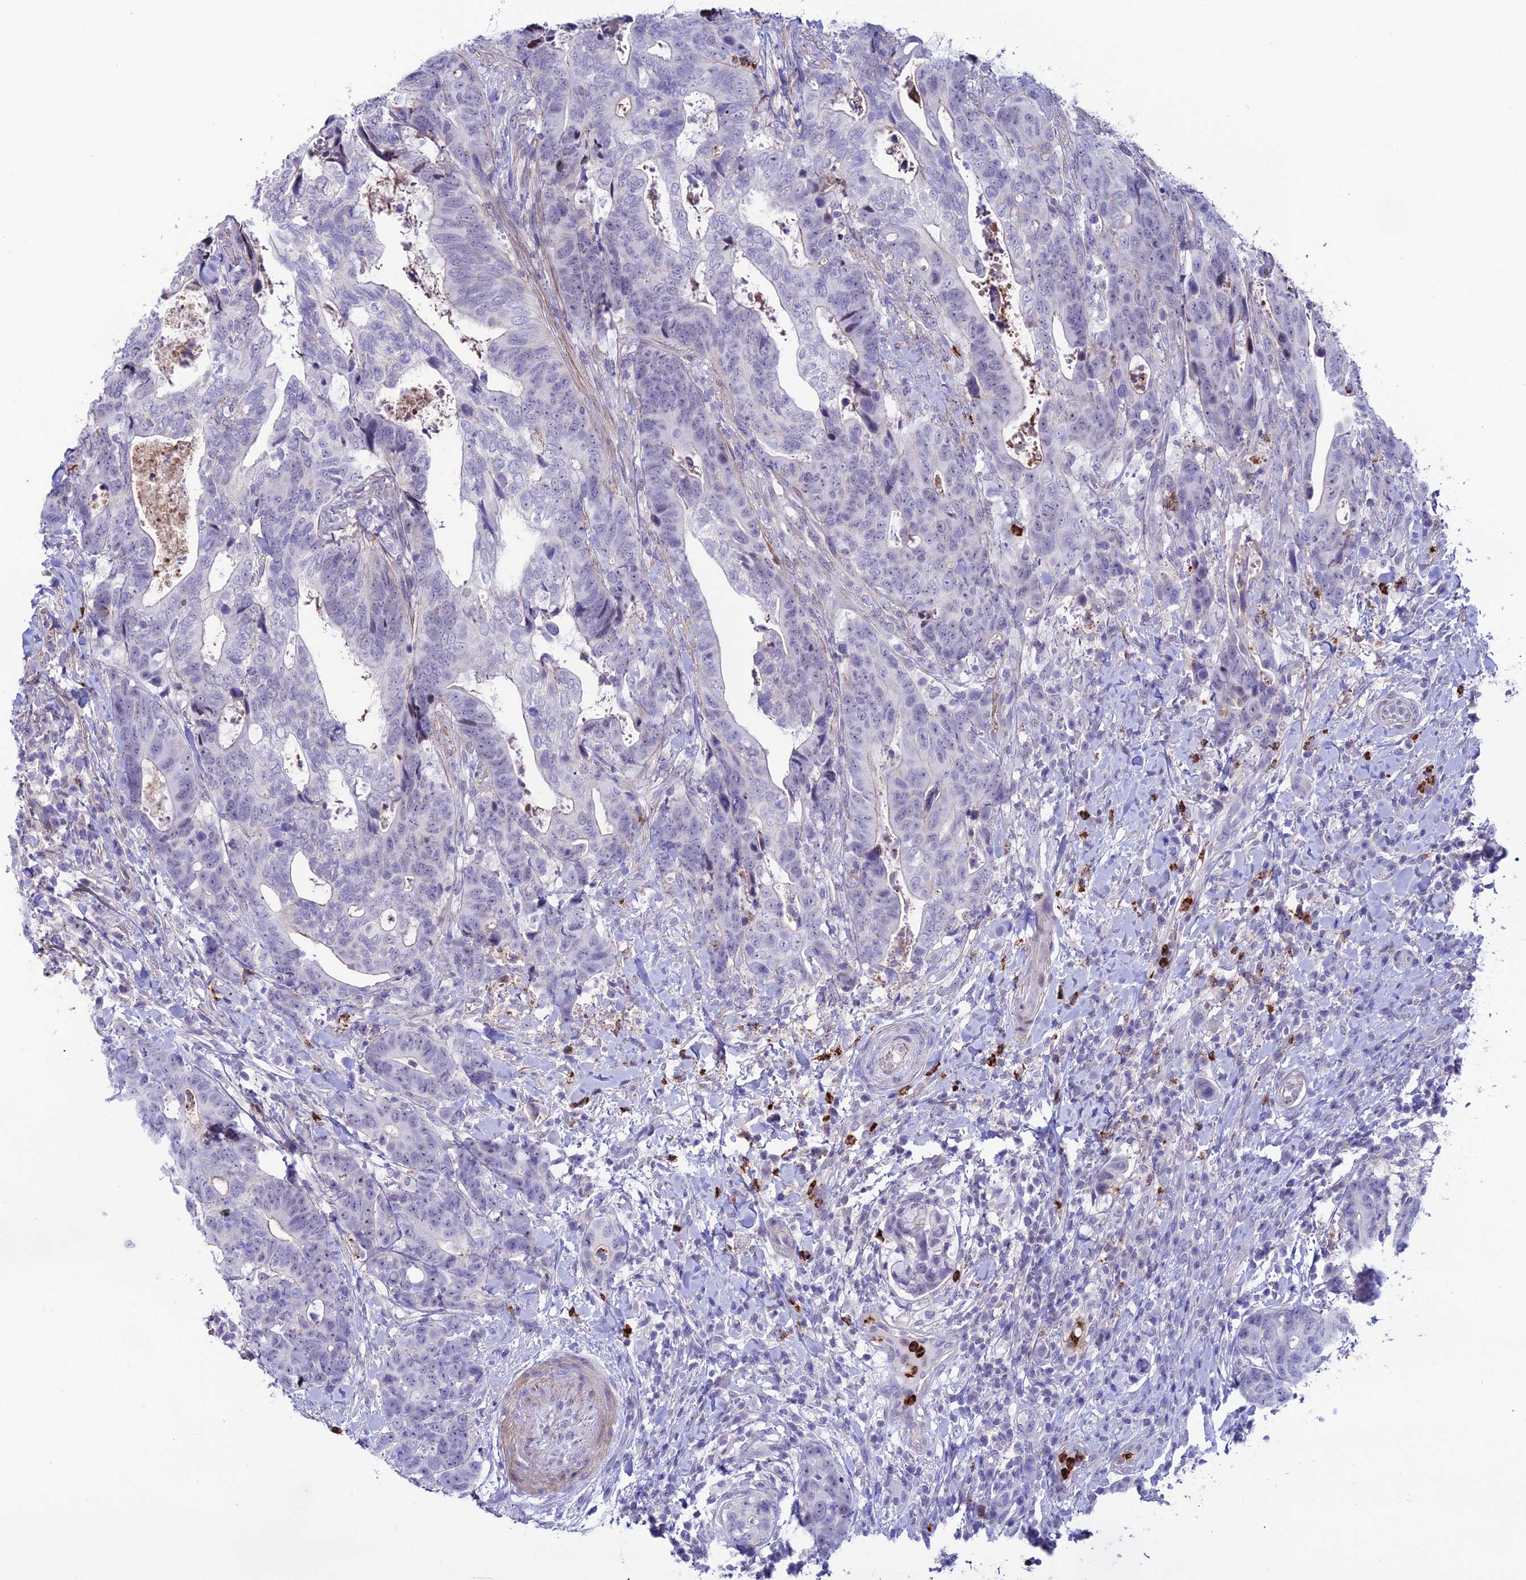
{"staining": {"intensity": "negative", "quantity": "none", "location": "none"}, "tissue": "colorectal cancer", "cell_type": "Tumor cells", "image_type": "cancer", "snomed": [{"axis": "morphology", "description": "Adenocarcinoma, NOS"}, {"axis": "topography", "description": "Colon"}], "caption": "This image is of adenocarcinoma (colorectal) stained with IHC to label a protein in brown with the nuclei are counter-stained blue. There is no expression in tumor cells.", "gene": "COL6A6", "patient": {"sex": "female", "age": 82}}